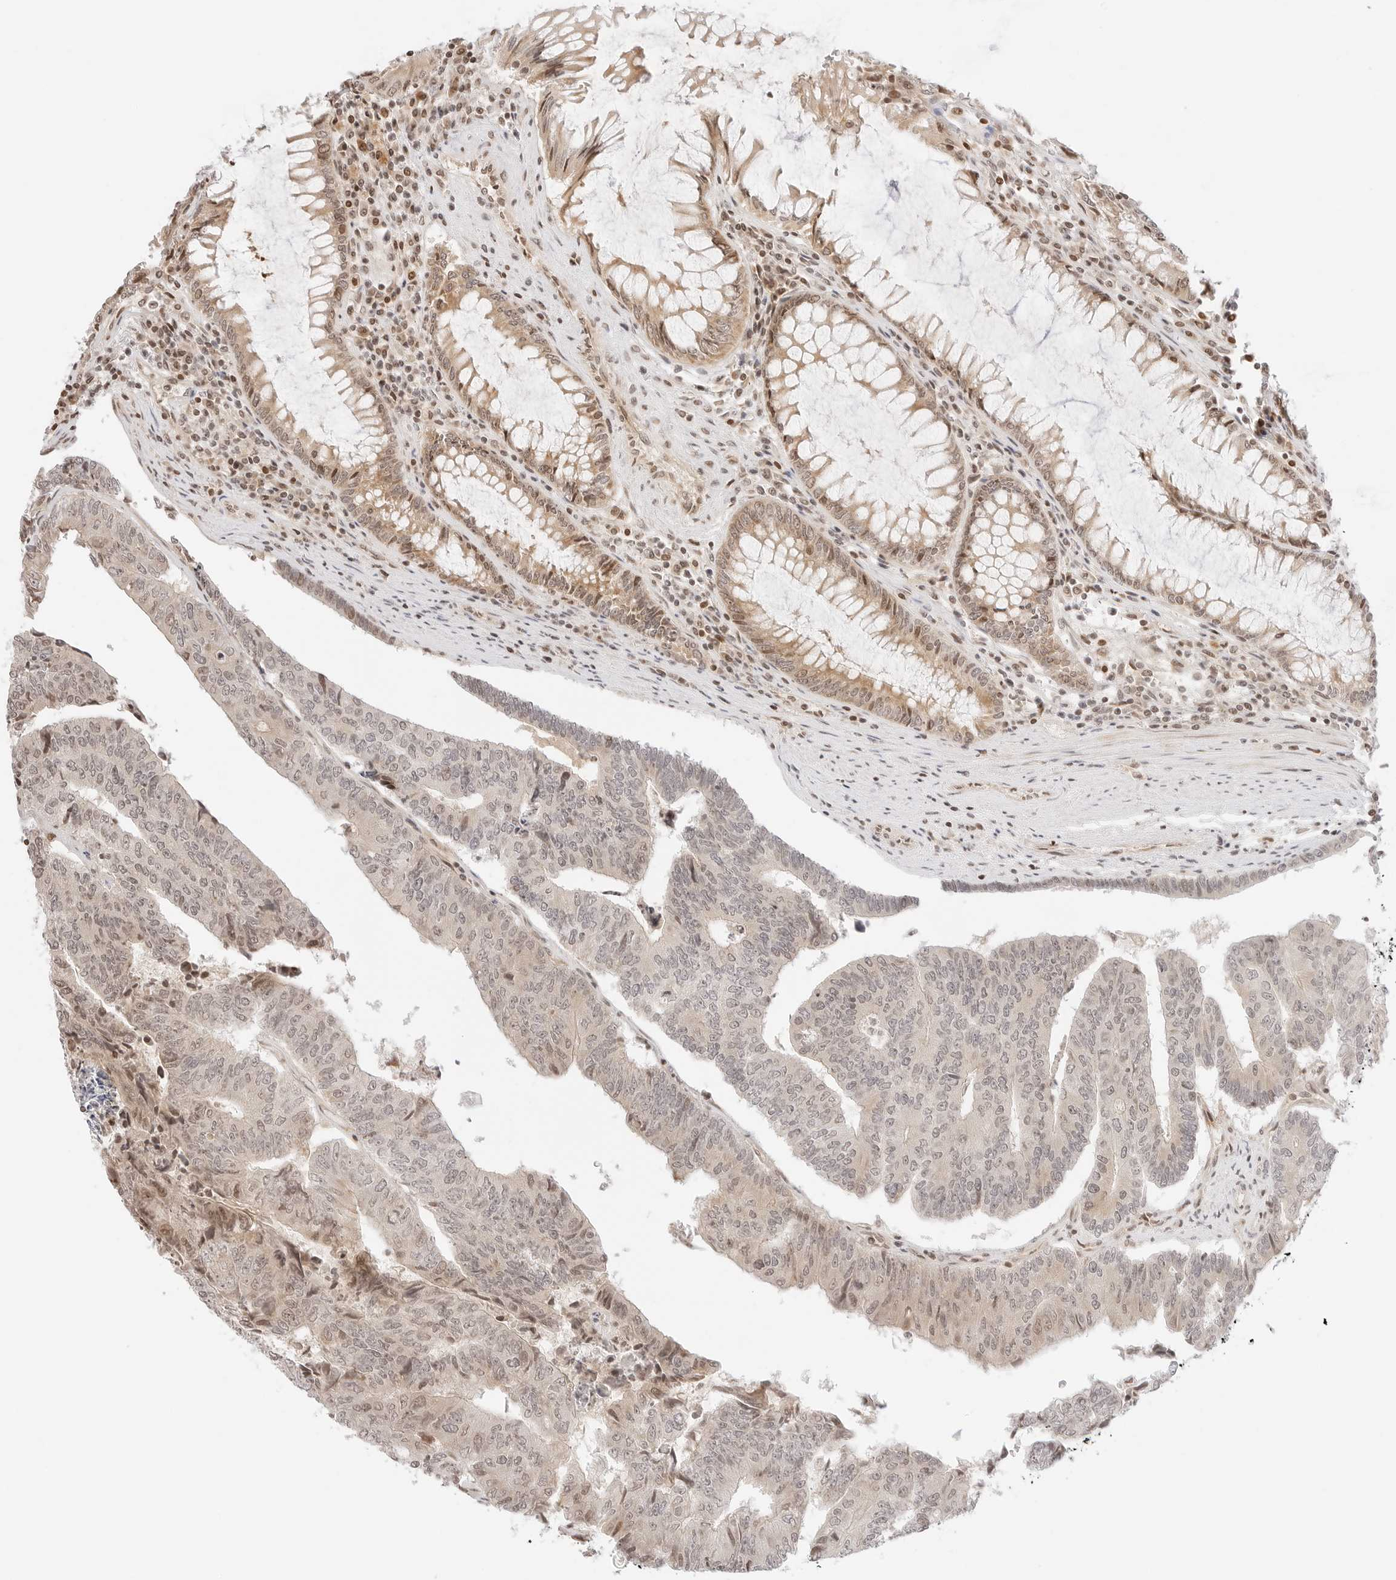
{"staining": {"intensity": "weak", "quantity": "25%-75%", "location": "nuclear"}, "tissue": "colorectal cancer", "cell_type": "Tumor cells", "image_type": "cancer", "snomed": [{"axis": "morphology", "description": "Adenocarcinoma, NOS"}, {"axis": "topography", "description": "Colon"}], "caption": "A high-resolution micrograph shows immunohistochemistry staining of adenocarcinoma (colorectal), which reveals weak nuclear expression in about 25%-75% of tumor cells.", "gene": "RPS6KL1", "patient": {"sex": "female", "age": 67}}